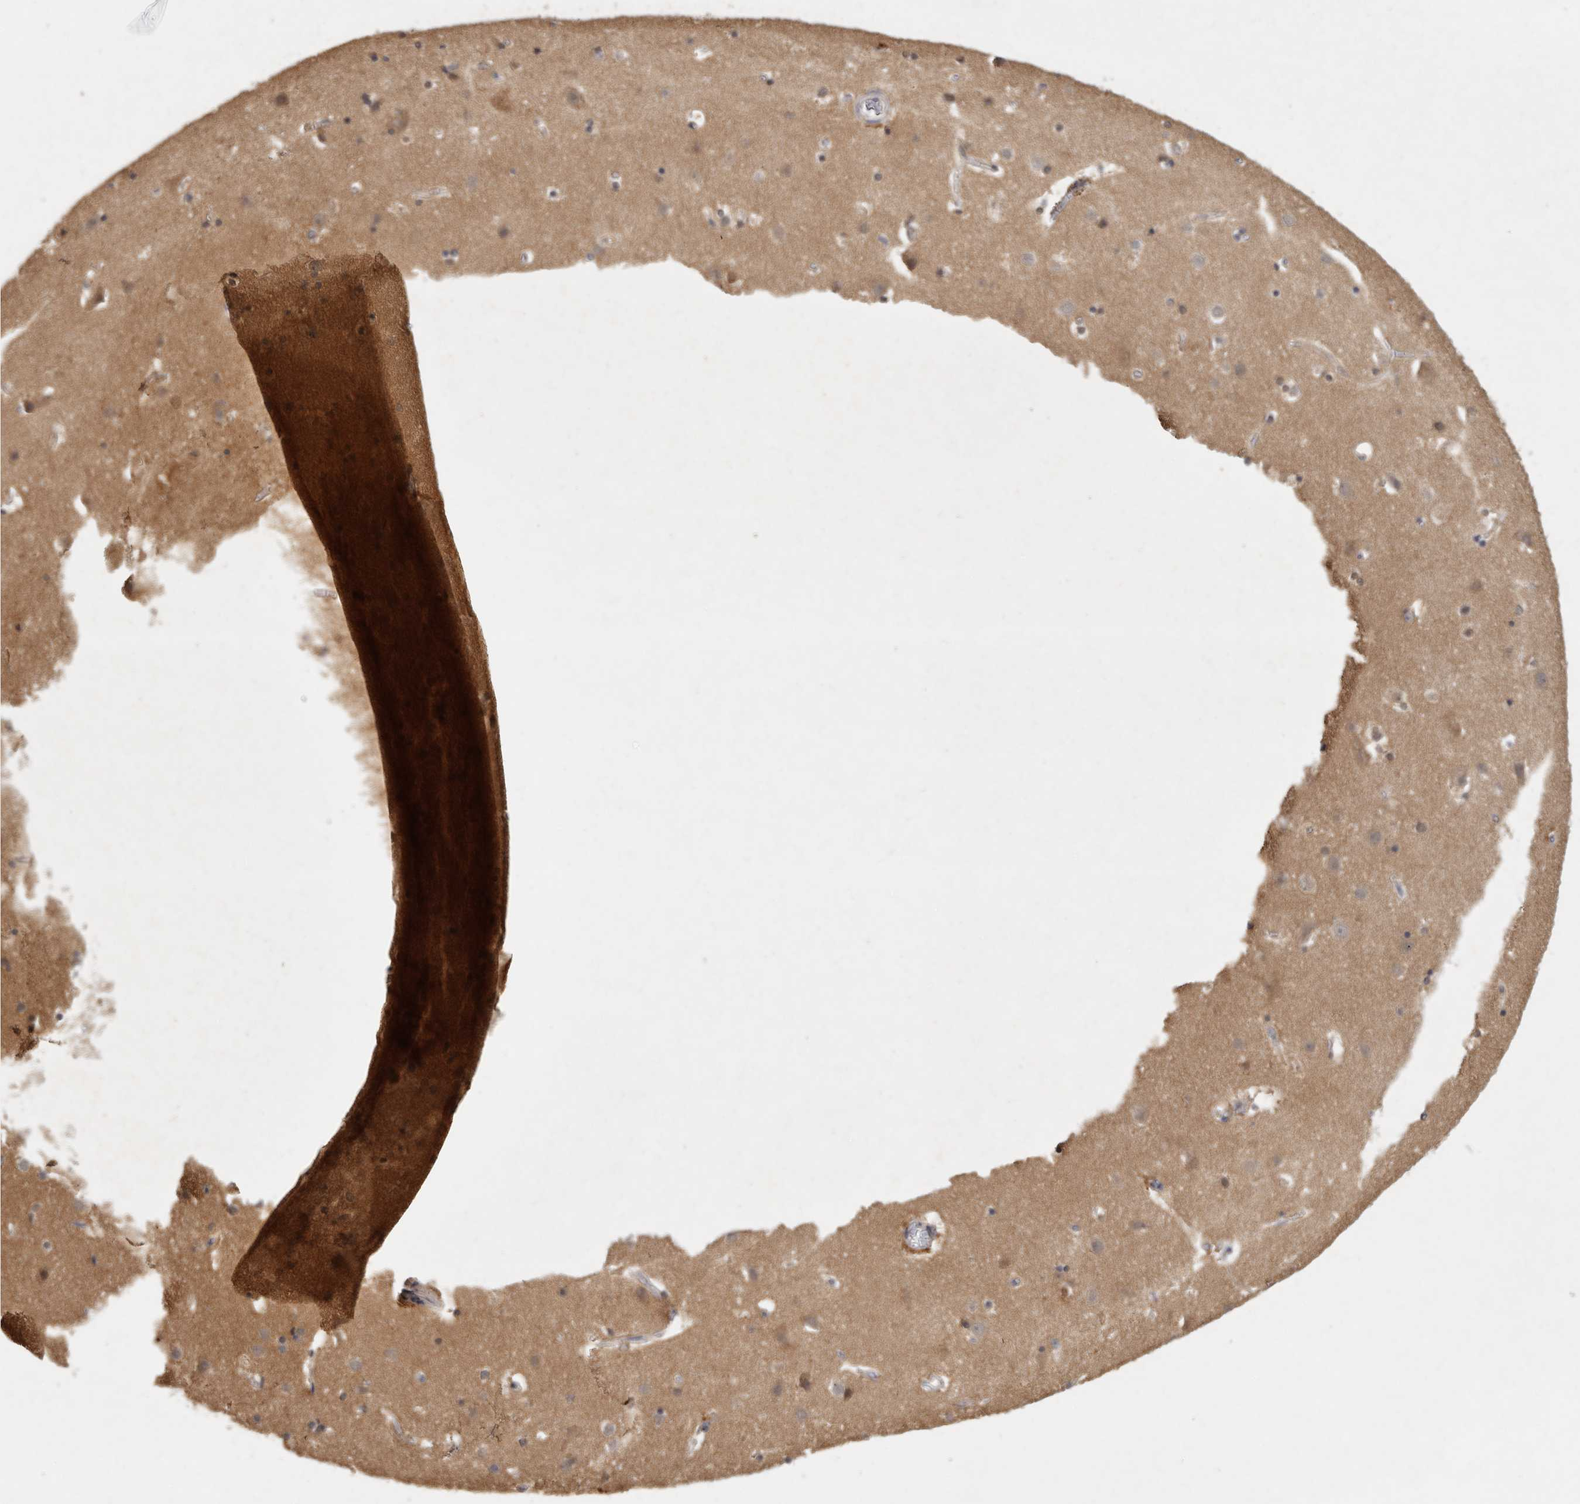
{"staining": {"intensity": "negative", "quantity": "none", "location": "none"}, "tissue": "cerebral cortex", "cell_type": "Endothelial cells", "image_type": "normal", "snomed": [{"axis": "morphology", "description": "Normal tissue, NOS"}, {"axis": "topography", "description": "Cerebral cortex"}], "caption": "Endothelial cells are negative for brown protein staining in benign cerebral cortex. (DAB (3,3'-diaminobenzidine) immunohistochemistry (IHC), high magnification).", "gene": "ACAT2", "patient": {"sex": "male", "age": 54}}